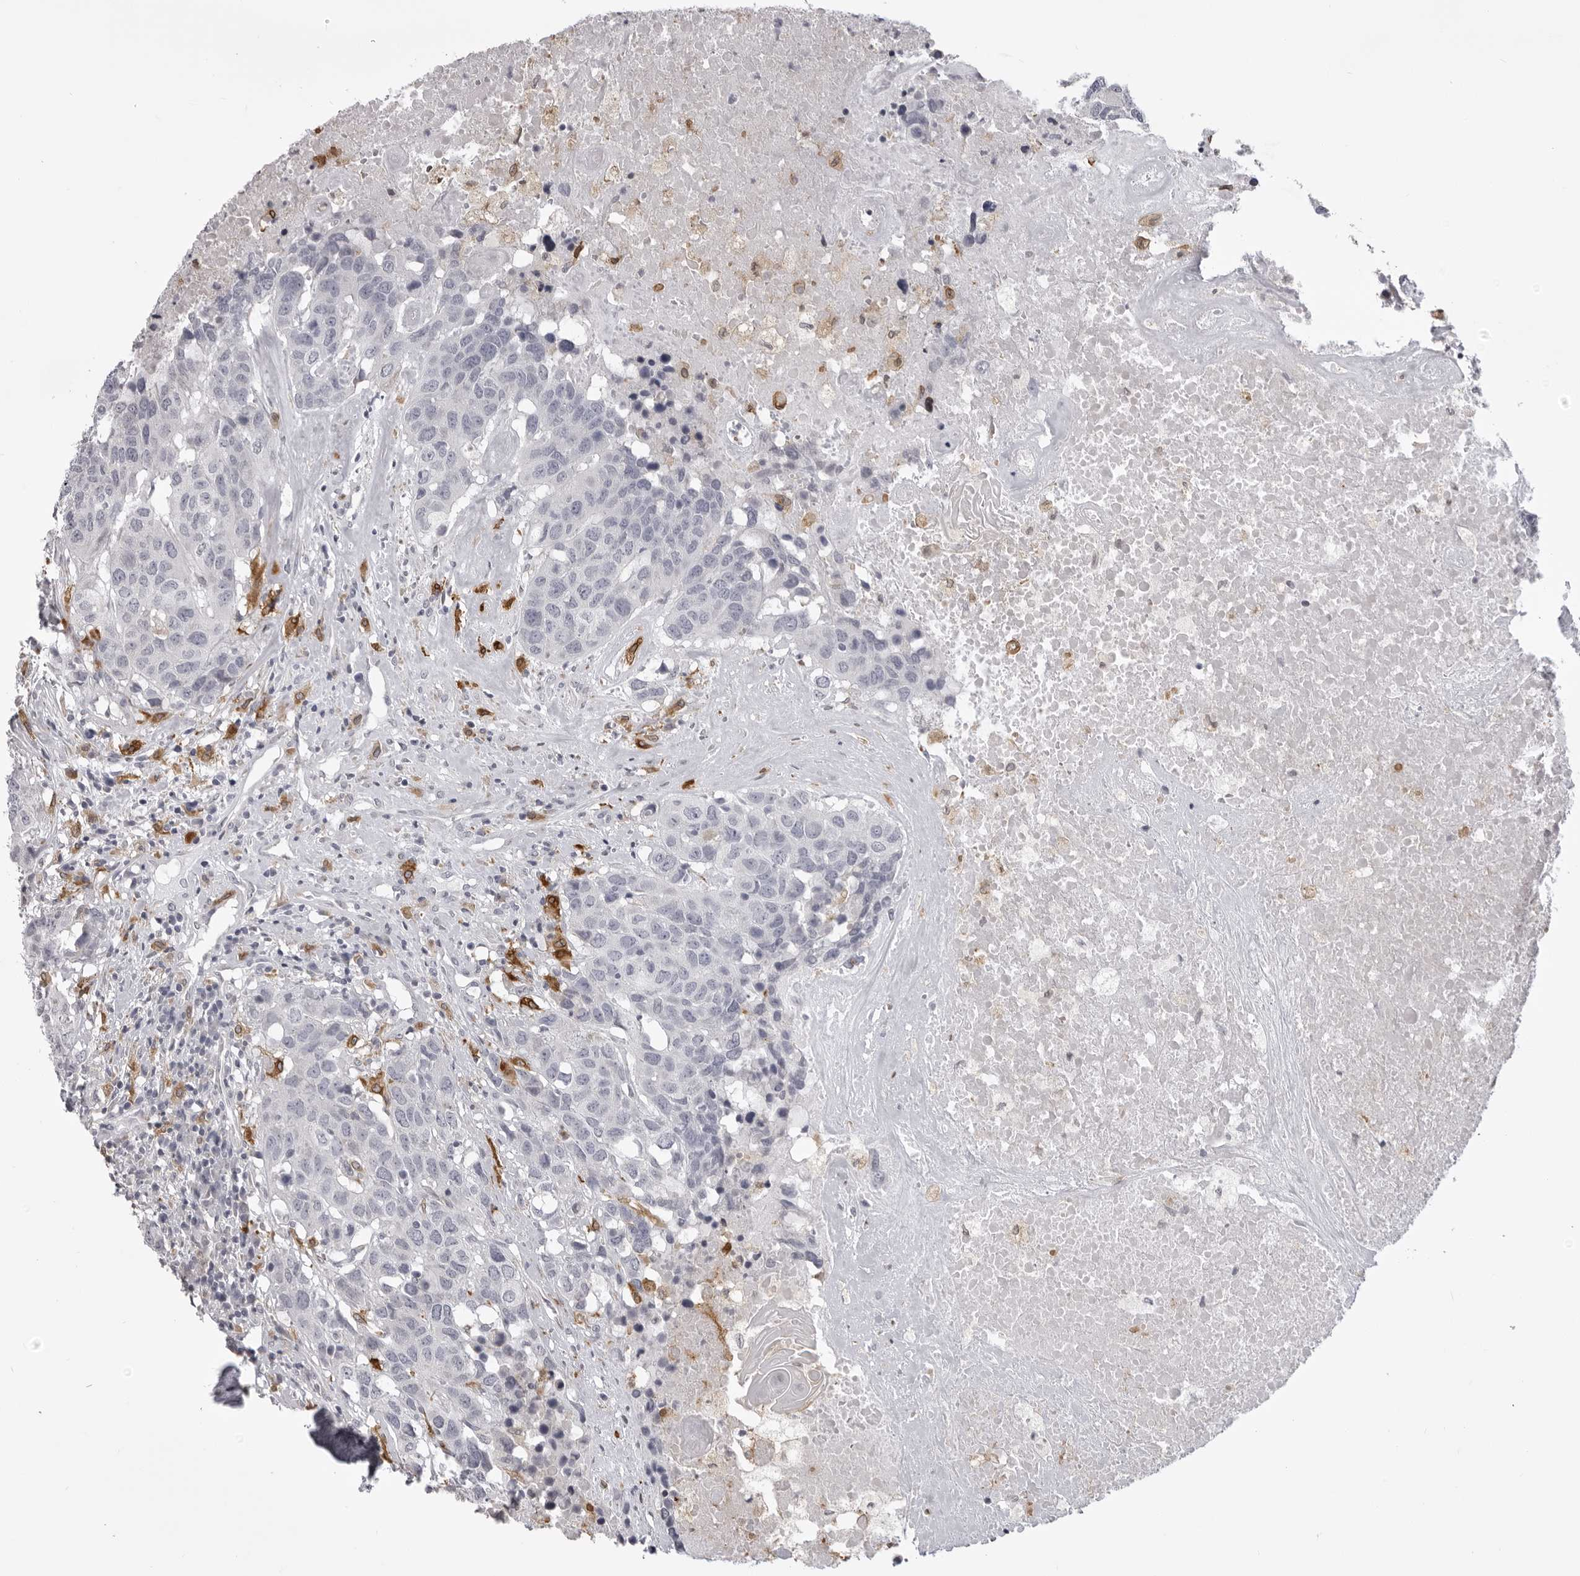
{"staining": {"intensity": "negative", "quantity": "none", "location": "none"}, "tissue": "head and neck cancer", "cell_type": "Tumor cells", "image_type": "cancer", "snomed": [{"axis": "morphology", "description": "Squamous cell carcinoma, NOS"}, {"axis": "topography", "description": "Head-Neck"}], "caption": "Tumor cells are negative for protein expression in human head and neck cancer (squamous cell carcinoma).", "gene": "NCEH1", "patient": {"sex": "male", "age": 66}}